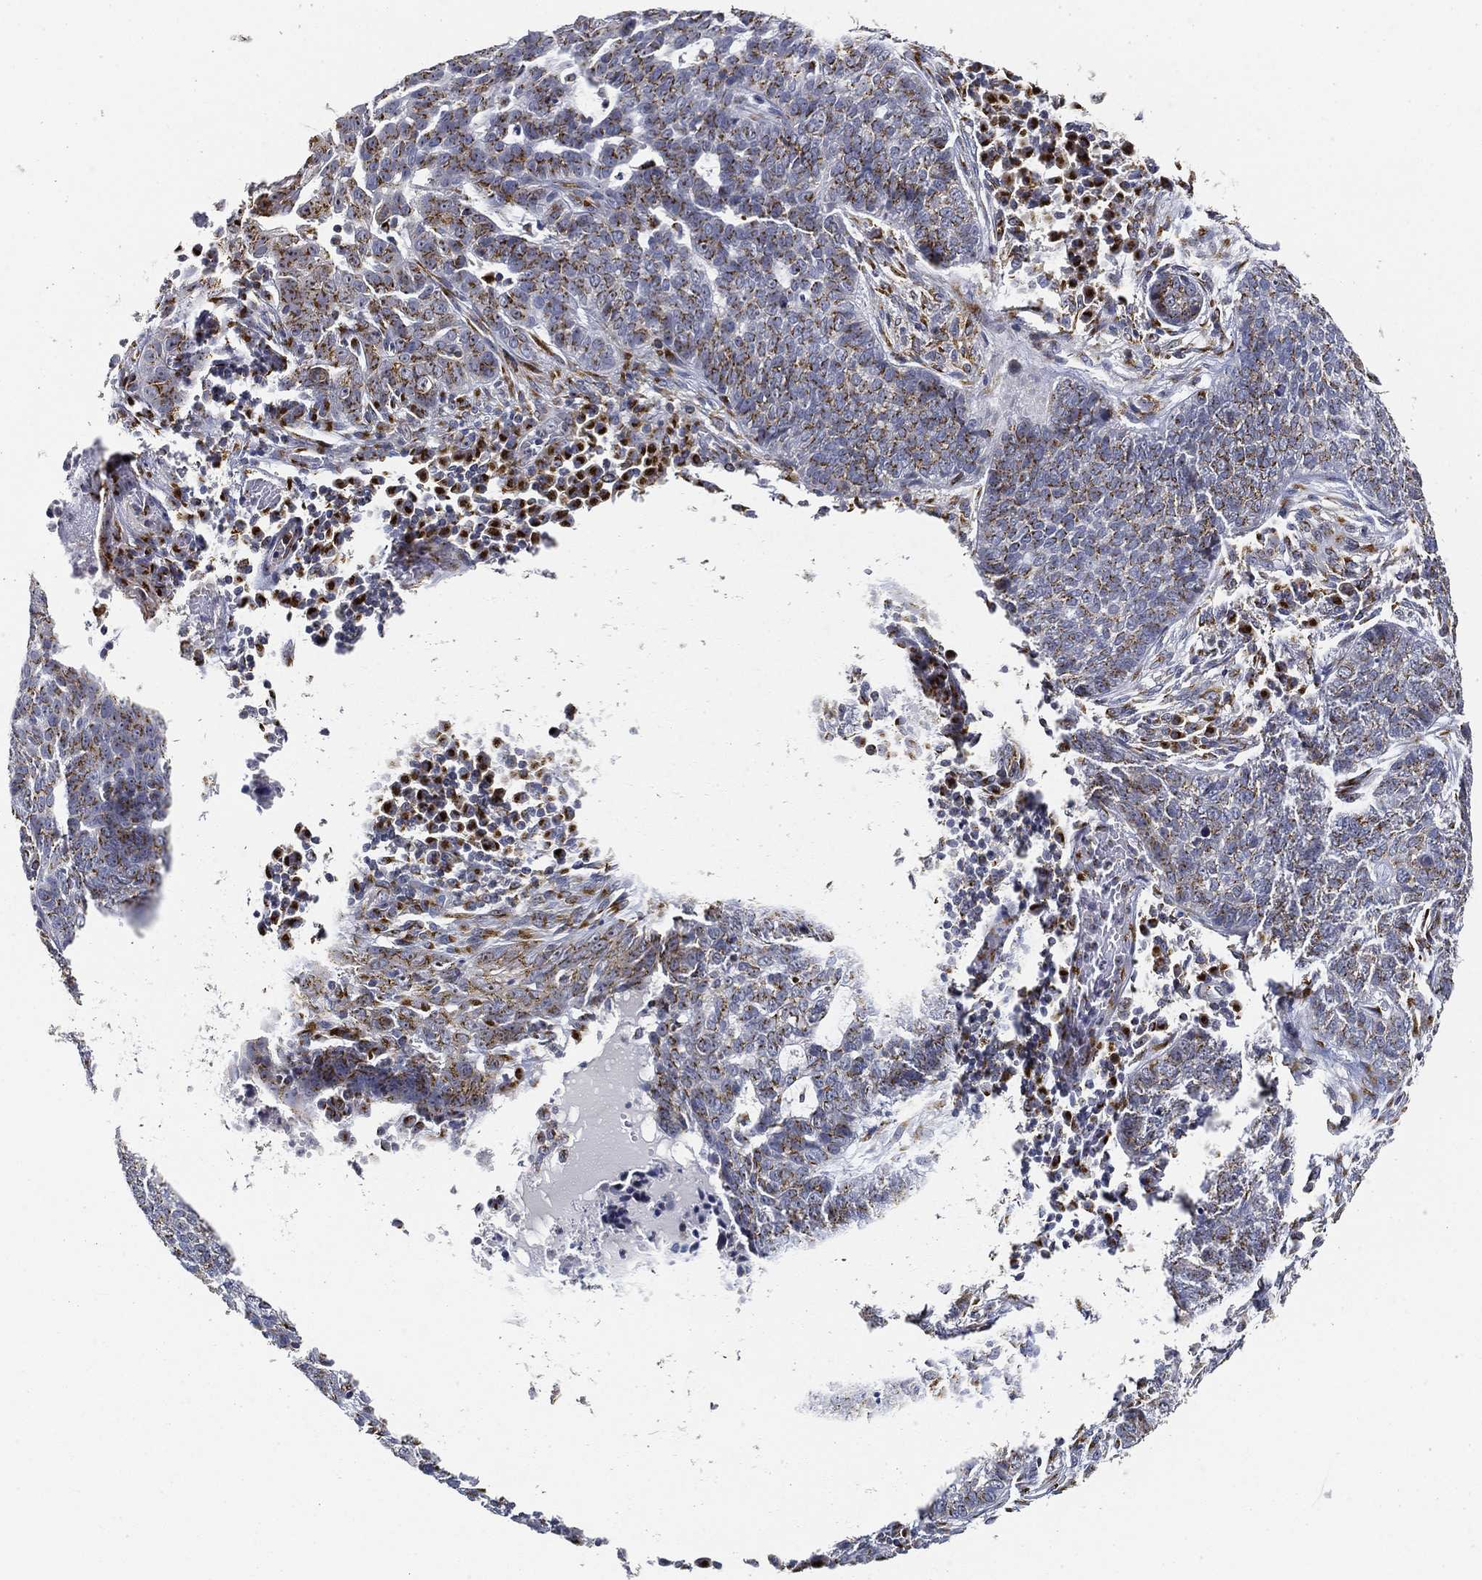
{"staining": {"intensity": "moderate", "quantity": ">75%", "location": "cytoplasmic/membranous"}, "tissue": "skin cancer", "cell_type": "Tumor cells", "image_type": "cancer", "snomed": [{"axis": "morphology", "description": "Basal cell carcinoma"}, {"axis": "topography", "description": "Skin"}], "caption": "Skin cancer (basal cell carcinoma) stained with immunohistochemistry (IHC) shows moderate cytoplasmic/membranous positivity in approximately >75% of tumor cells.", "gene": "TICAM1", "patient": {"sex": "female", "age": 69}}